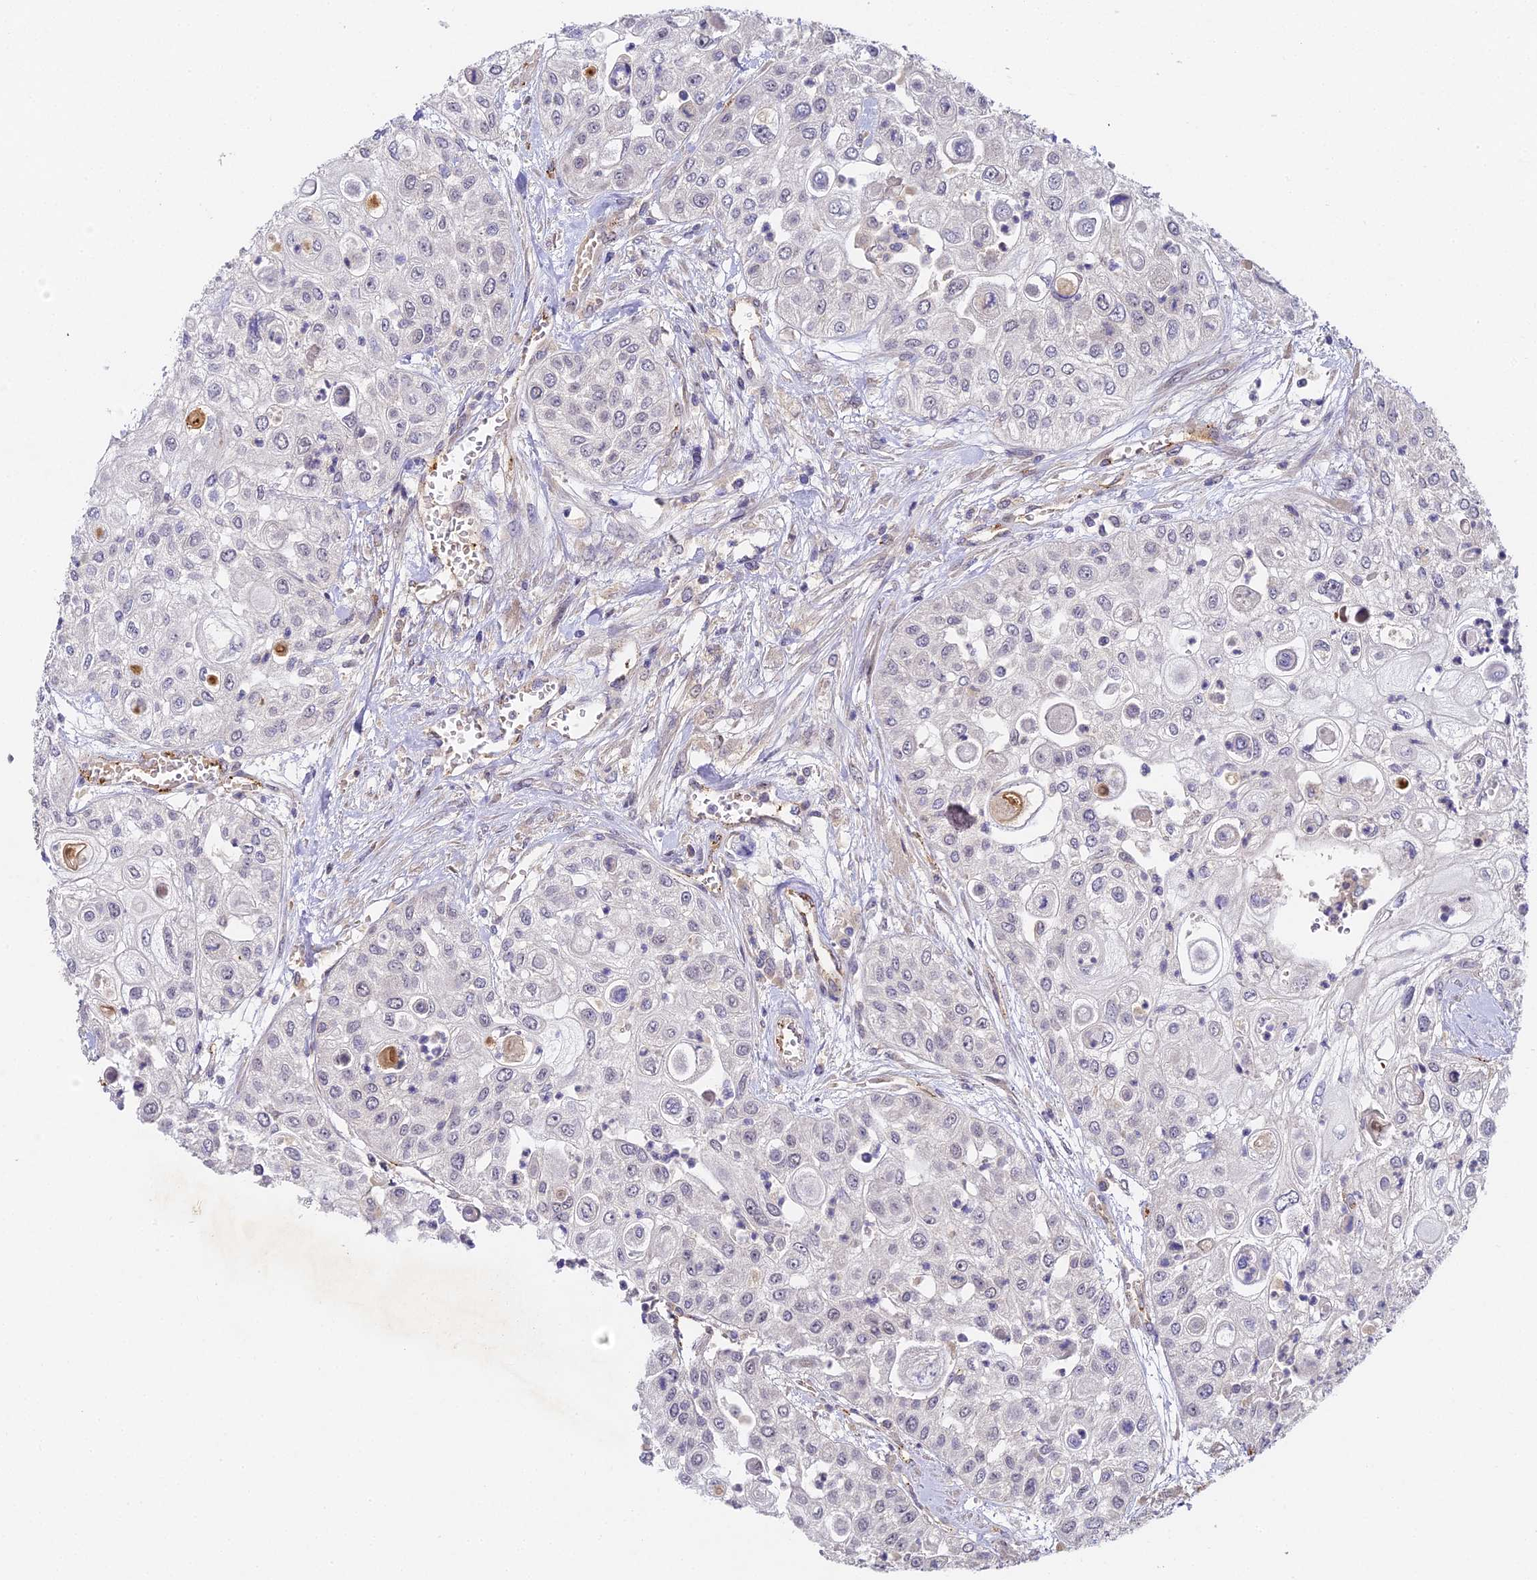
{"staining": {"intensity": "negative", "quantity": "none", "location": "none"}, "tissue": "urothelial cancer", "cell_type": "Tumor cells", "image_type": "cancer", "snomed": [{"axis": "morphology", "description": "Urothelial carcinoma, High grade"}, {"axis": "topography", "description": "Urinary bladder"}], "caption": "The histopathology image exhibits no significant positivity in tumor cells of high-grade urothelial carcinoma.", "gene": "DNAAF10", "patient": {"sex": "female", "age": 79}}